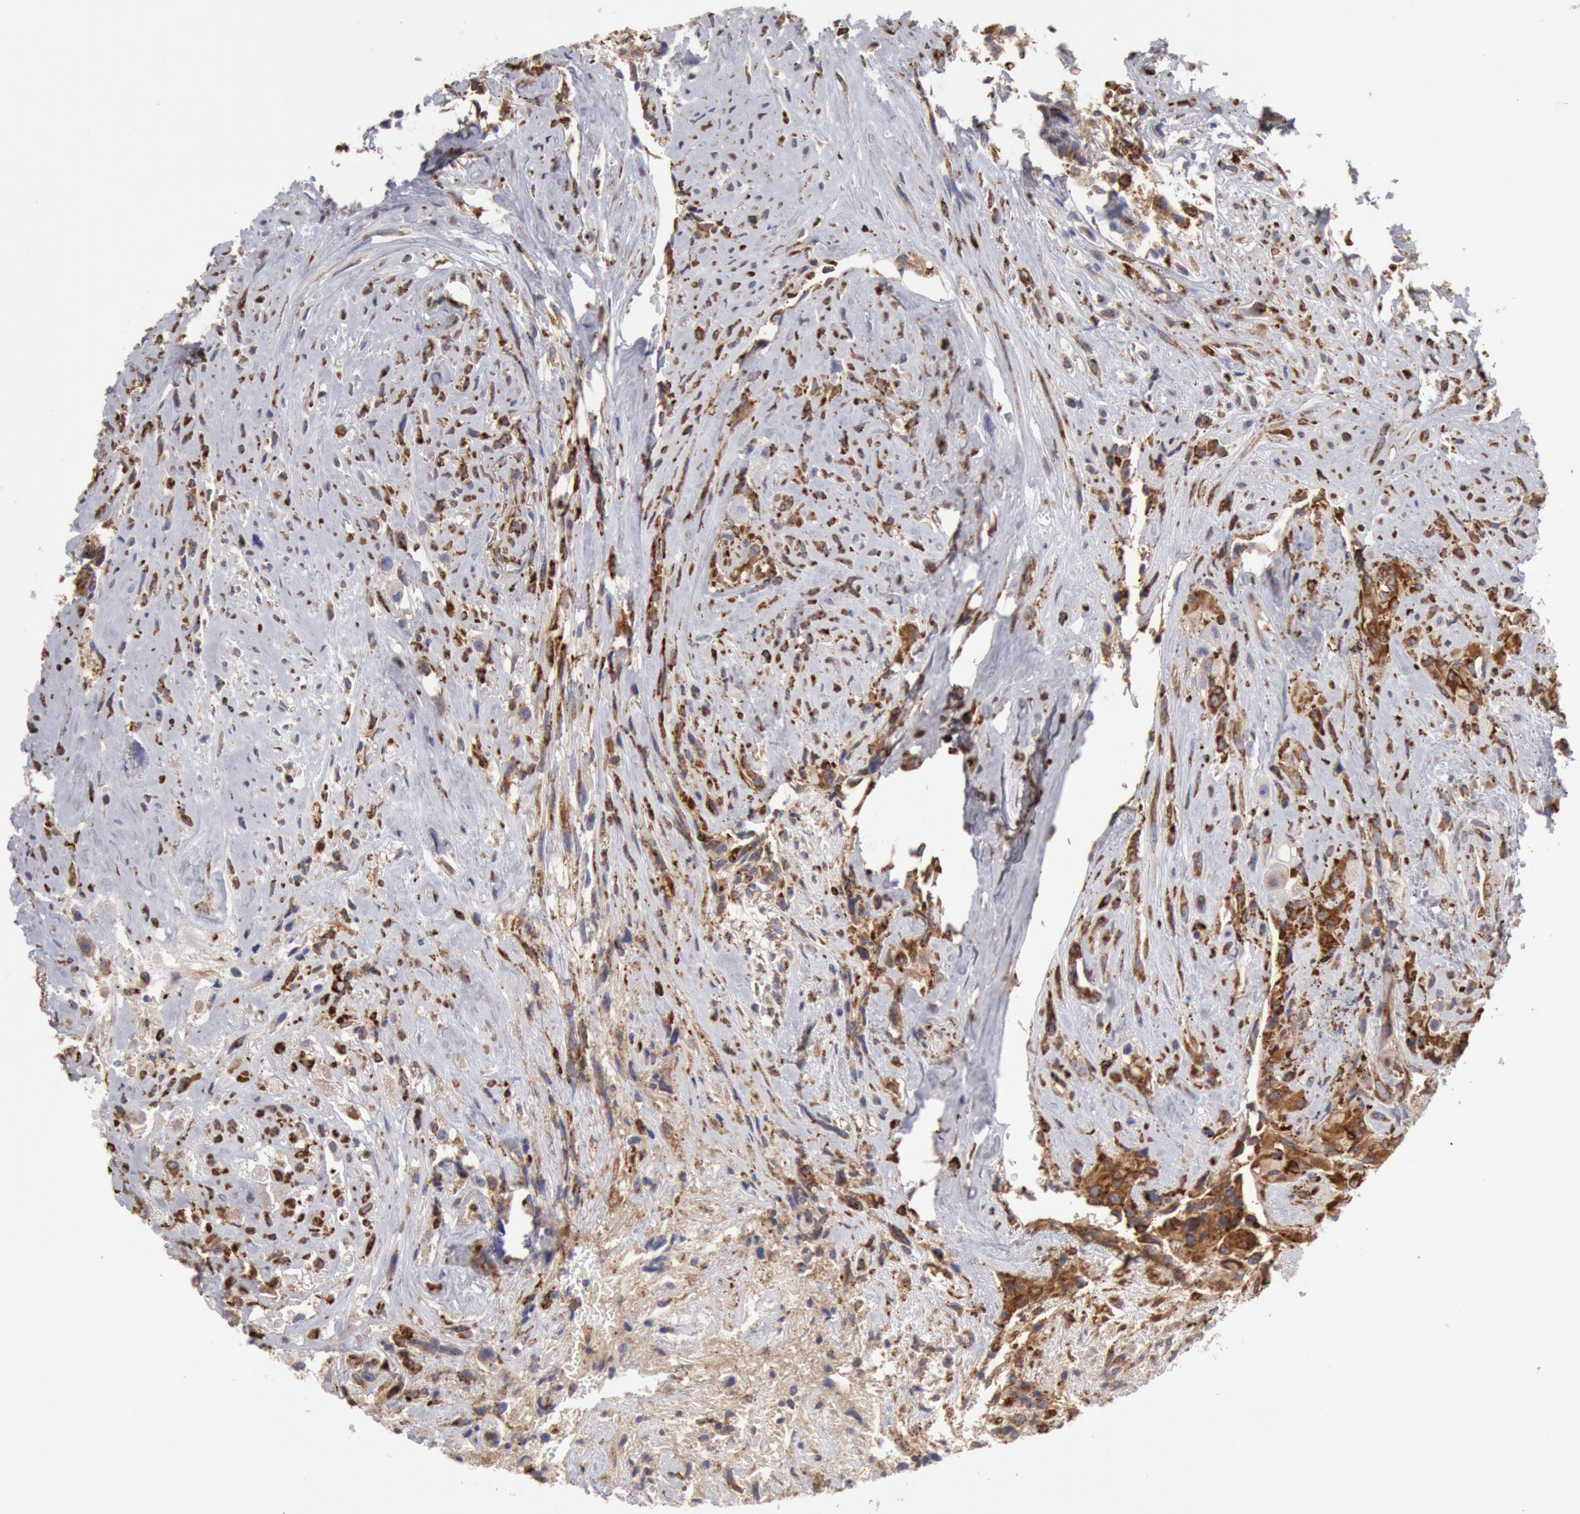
{"staining": {"intensity": "strong", "quantity": ">75%", "location": "cytoplasmic/membranous"}, "tissue": "glioma", "cell_type": "Tumor cells", "image_type": "cancer", "snomed": [{"axis": "morphology", "description": "Glioma, malignant, High grade"}, {"axis": "topography", "description": "Brain"}], "caption": "The image shows staining of glioma, revealing strong cytoplasmic/membranous protein staining (brown color) within tumor cells.", "gene": "ERP44", "patient": {"sex": "male", "age": 48}}